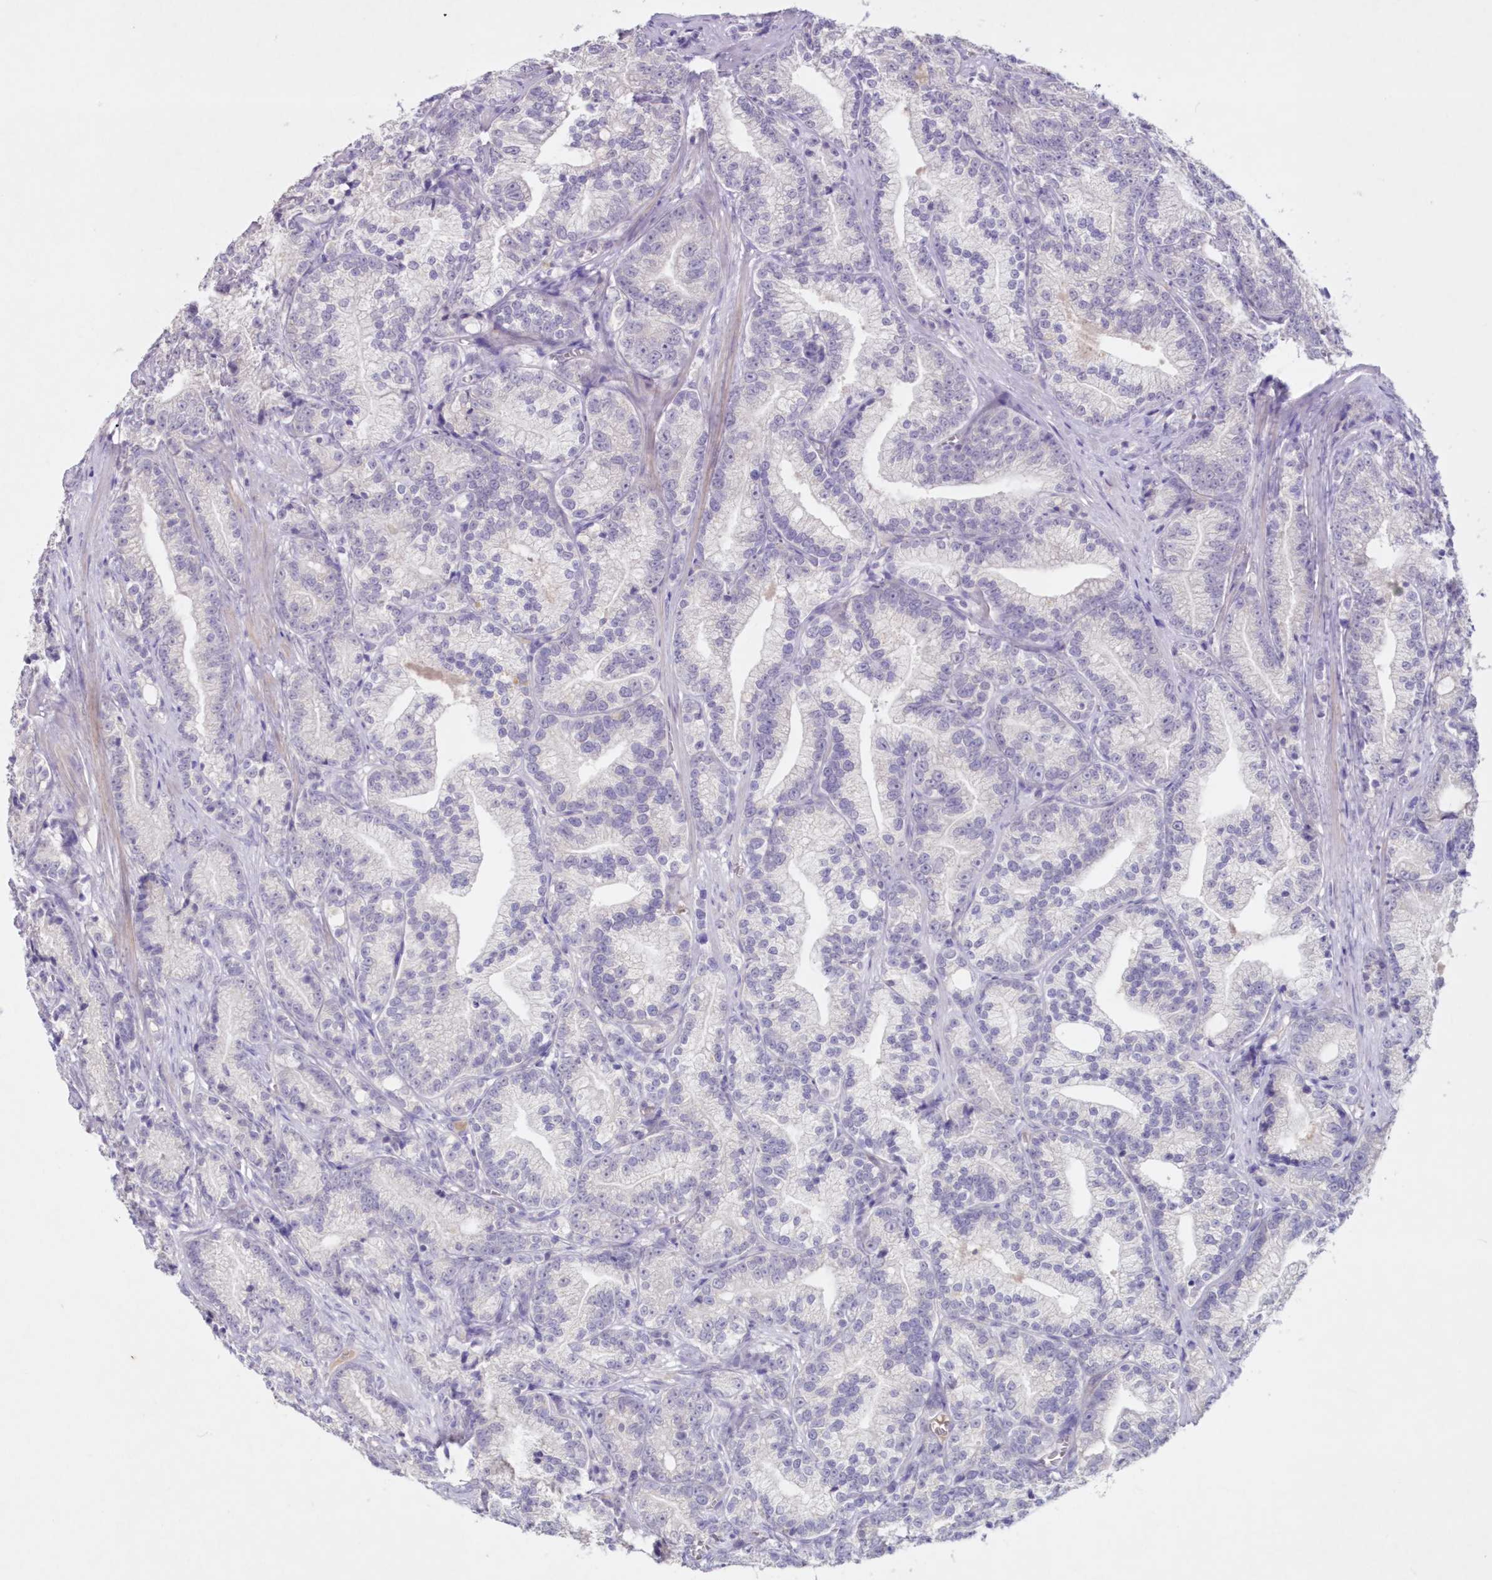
{"staining": {"intensity": "negative", "quantity": "none", "location": "none"}, "tissue": "prostate cancer", "cell_type": "Tumor cells", "image_type": "cancer", "snomed": [{"axis": "morphology", "description": "Adenocarcinoma, Low grade"}, {"axis": "topography", "description": "Prostate"}], "caption": "A high-resolution image shows immunohistochemistry staining of adenocarcinoma (low-grade) (prostate), which shows no significant staining in tumor cells.", "gene": "GCKR", "patient": {"sex": "male", "age": 89}}